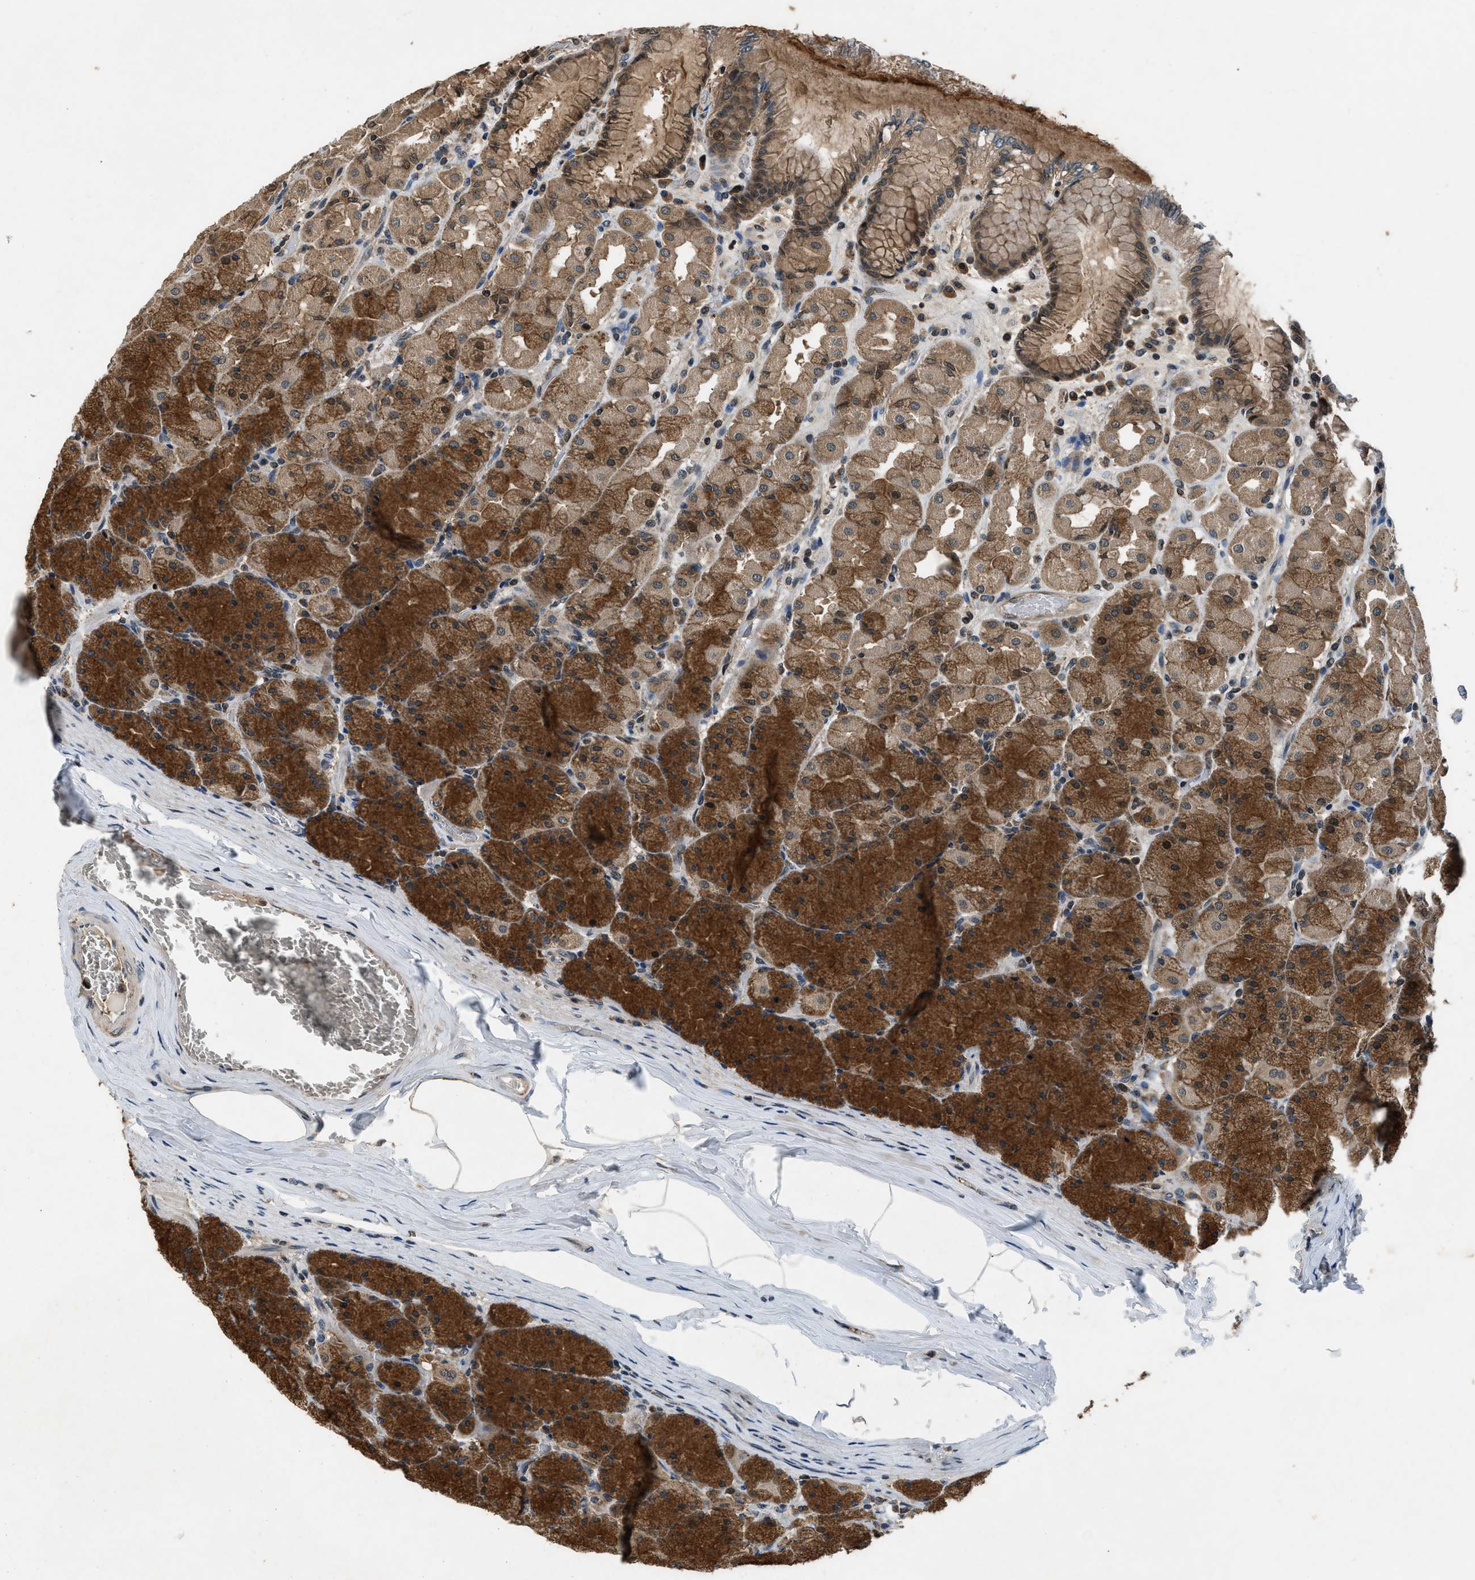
{"staining": {"intensity": "strong", "quantity": ">75%", "location": "cytoplasmic/membranous"}, "tissue": "stomach", "cell_type": "Glandular cells", "image_type": "normal", "snomed": [{"axis": "morphology", "description": "Normal tissue, NOS"}, {"axis": "topography", "description": "Stomach, upper"}], "caption": "Glandular cells demonstrate high levels of strong cytoplasmic/membranous positivity in approximately >75% of cells in benign human stomach.", "gene": "RPS6KB1", "patient": {"sex": "female", "age": 56}}